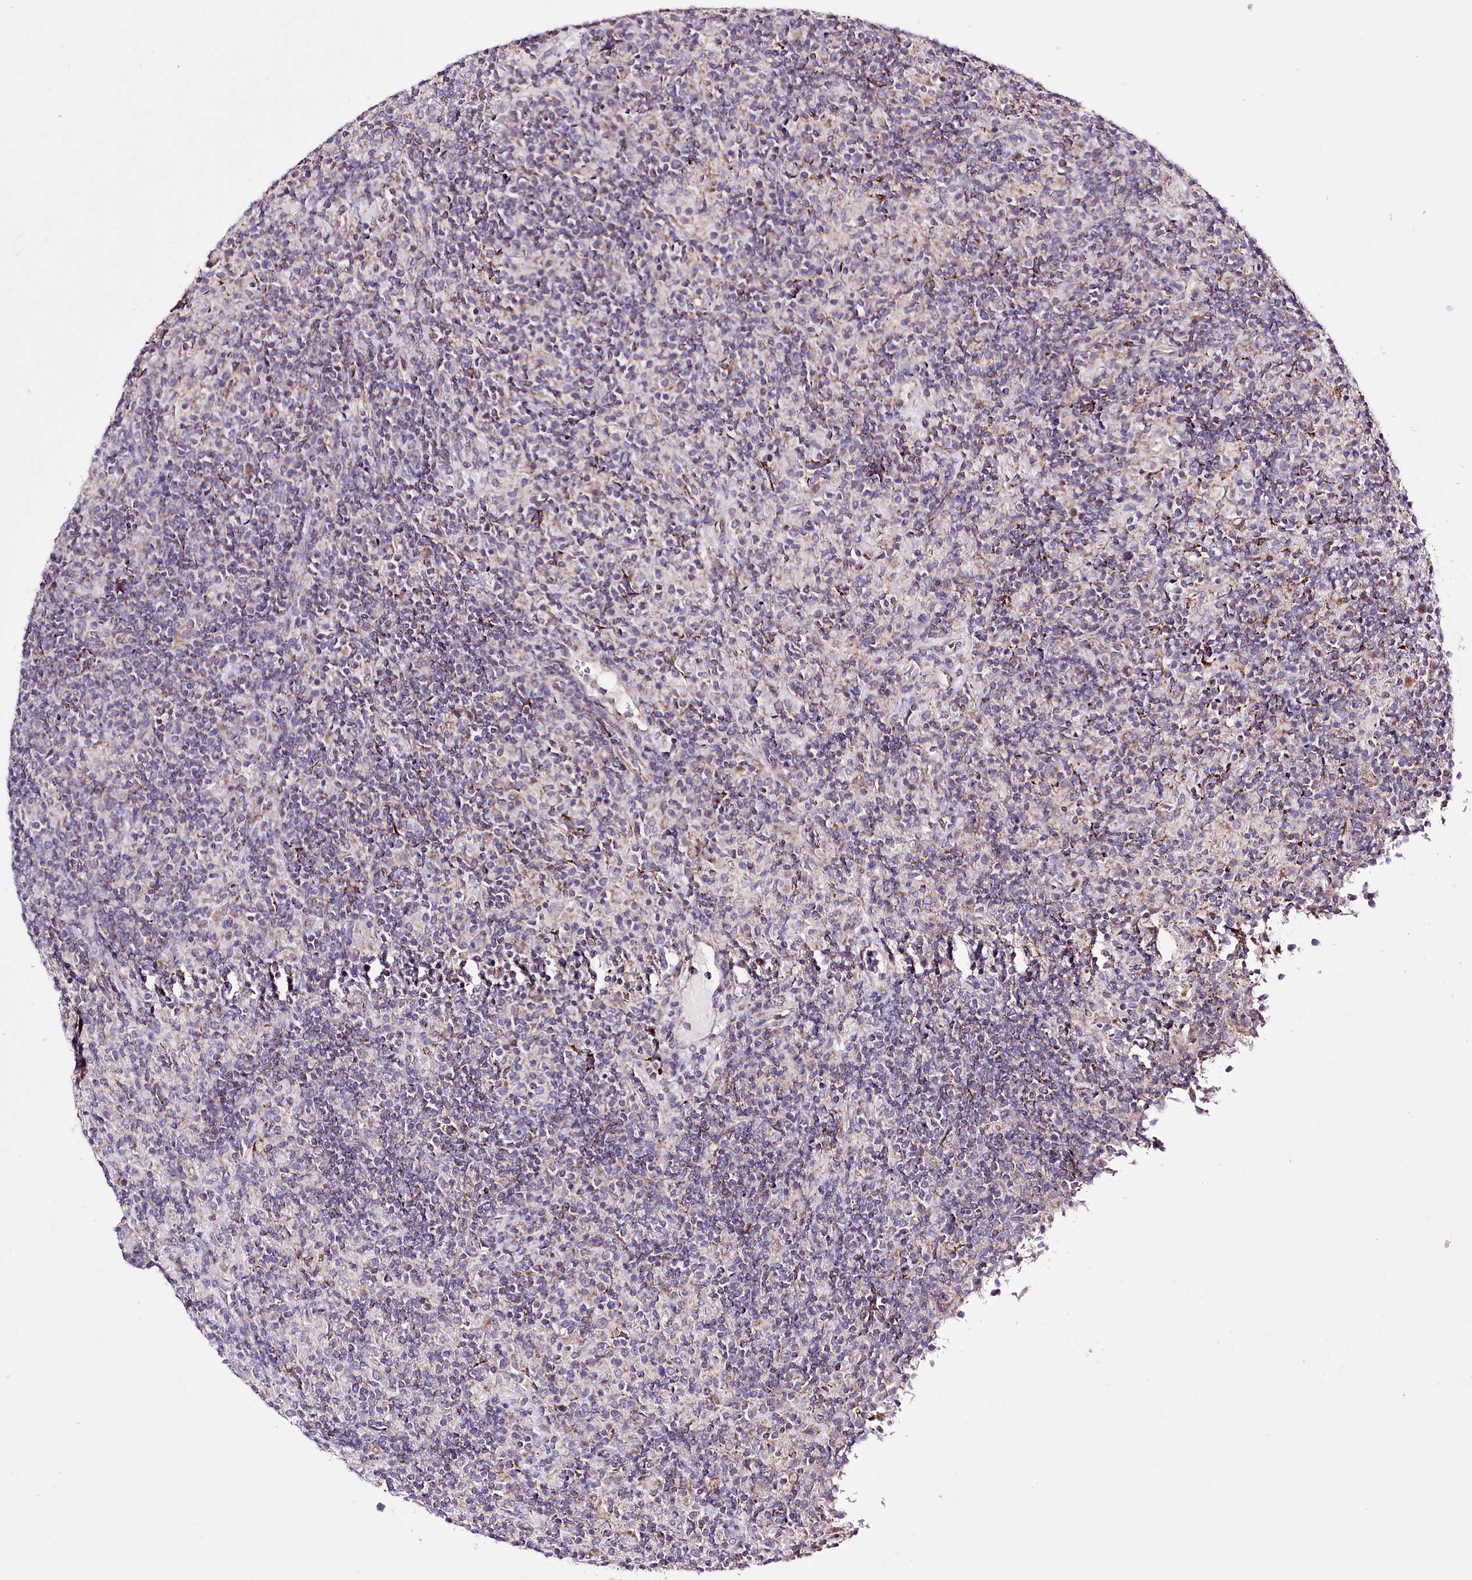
{"staining": {"intensity": "weak", "quantity": "<25%", "location": "cytoplasmic/membranous"}, "tissue": "lymphoma", "cell_type": "Tumor cells", "image_type": "cancer", "snomed": [{"axis": "morphology", "description": "Hodgkin's disease, NOS"}, {"axis": "topography", "description": "Lymph node"}], "caption": "DAB immunohistochemical staining of human Hodgkin's disease displays no significant staining in tumor cells.", "gene": "ATE1", "patient": {"sex": "male", "age": 70}}